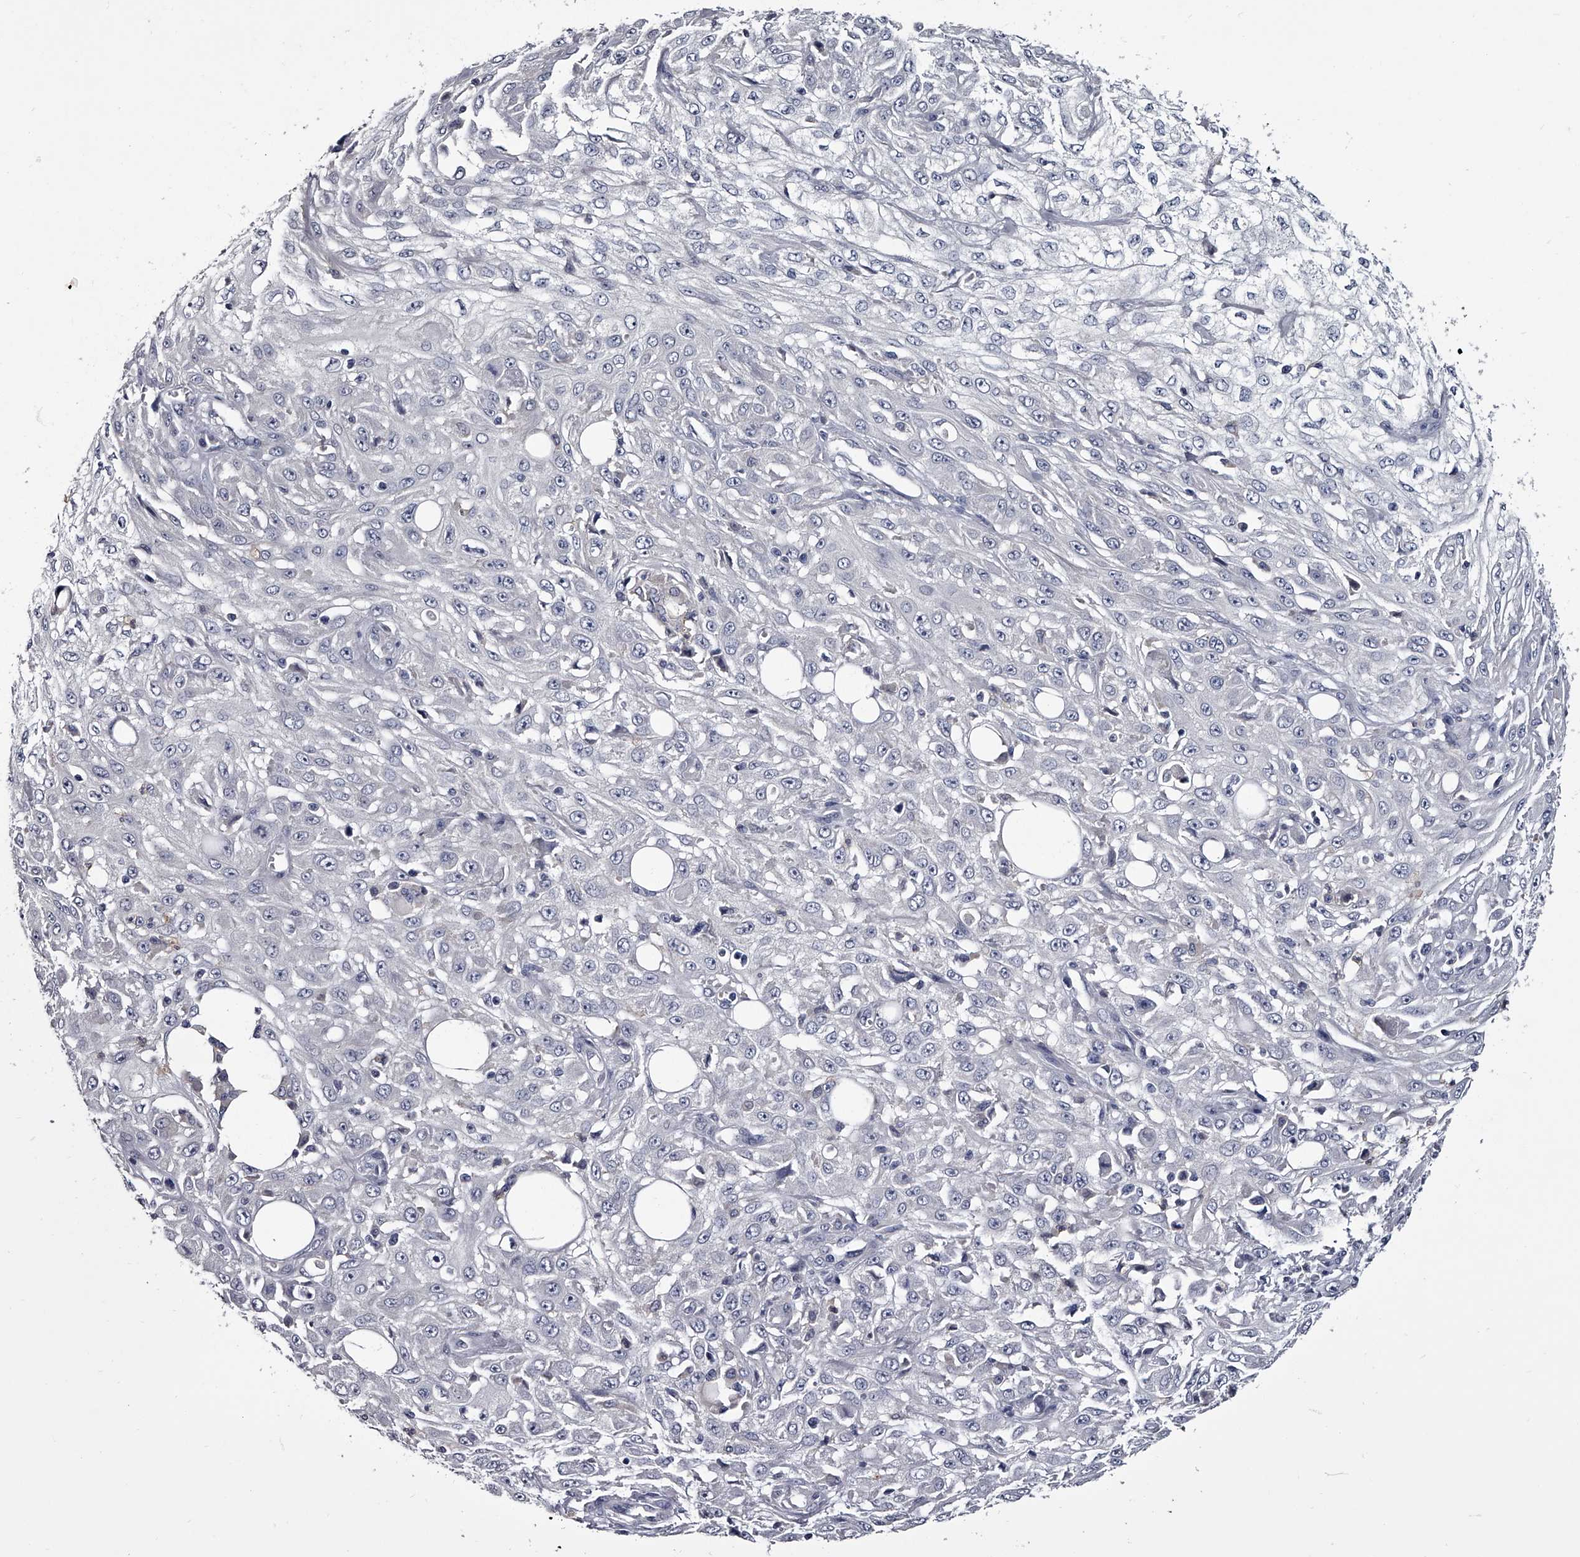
{"staining": {"intensity": "negative", "quantity": "none", "location": "none"}, "tissue": "skin cancer", "cell_type": "Tumor cells", "image_type": "cancer", "snomed": [{"axis": "morphology", "description": "Squamous cell carcinoma, NOS"}, {"axis": "morphology", "description": "Squamous cell carcinoma, metastatic, NOS"}, {"axis": "topography", "description": "Skin"}, {"axis": "topography", "description": "Lymph node"}], "caption": "Immunohistochemistry photomicrograph of skin metastatic squamous cell carcinoma stained for a protein (brown), which shows no expression in tumor cells. Brightfield microscopy of immunohistochemistry (IHC) stained with DAB (brown) and hematoxylin (blue), captured at high magnification.", "gene": "GAPVD1", "patient": {"sex": "male", "age": 75}}